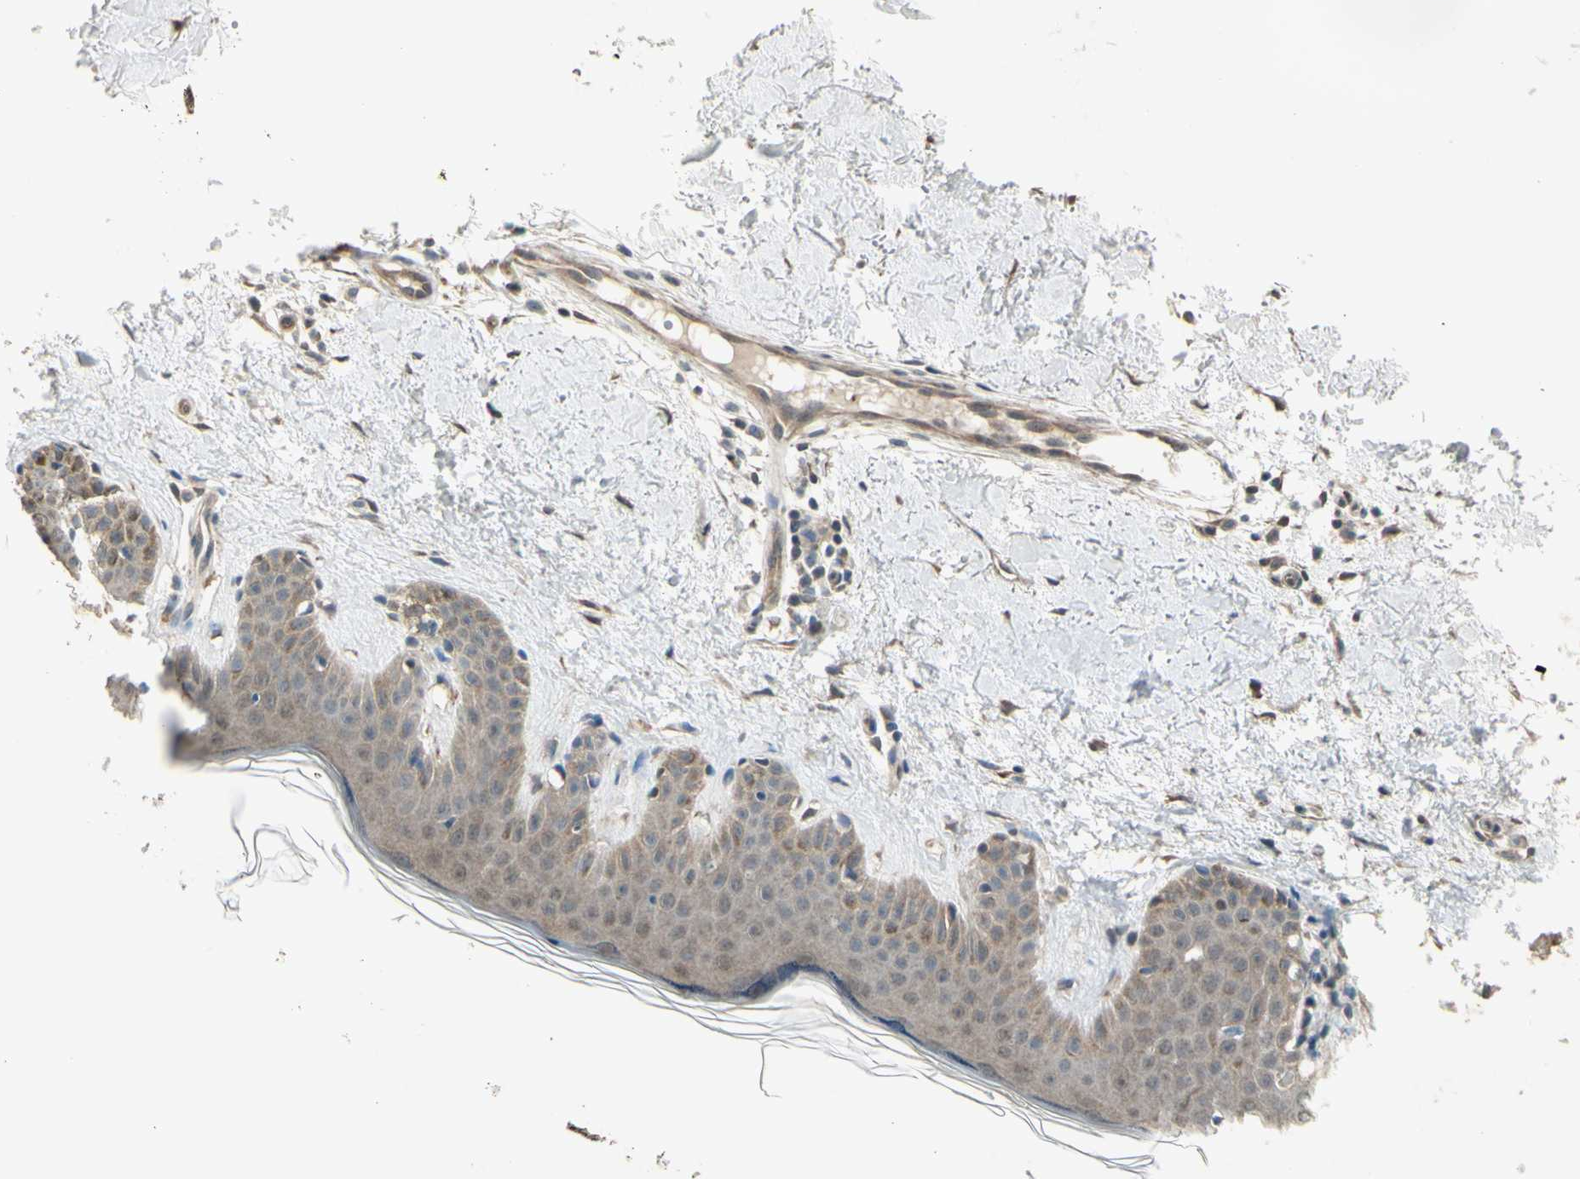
{"staining": {"intensity": "weak", "quantity": ">75%", "location": "cytoplasmic/membranous"}, "tissue": "skin", "cell_type": "Fibroblasts", "image_type": "normal", "snomed": [{"axis": "morphology", "description": "Normal tissue, NOS"}, {"axis": "topography", "description": "Skin"}], "caption": "Immunohistochemistry photomicrograph of unremarkable skin: human skin stained using immunohistochemistry (IHC) reveals low levels of weak protein expression localized specifically in the cytoplasmic/membranous of fibroblasts, appearing as a cytoplasmic/membranous brown color.", "gene": "NAXD", "patient": {"sex": "male", "age": 67}}